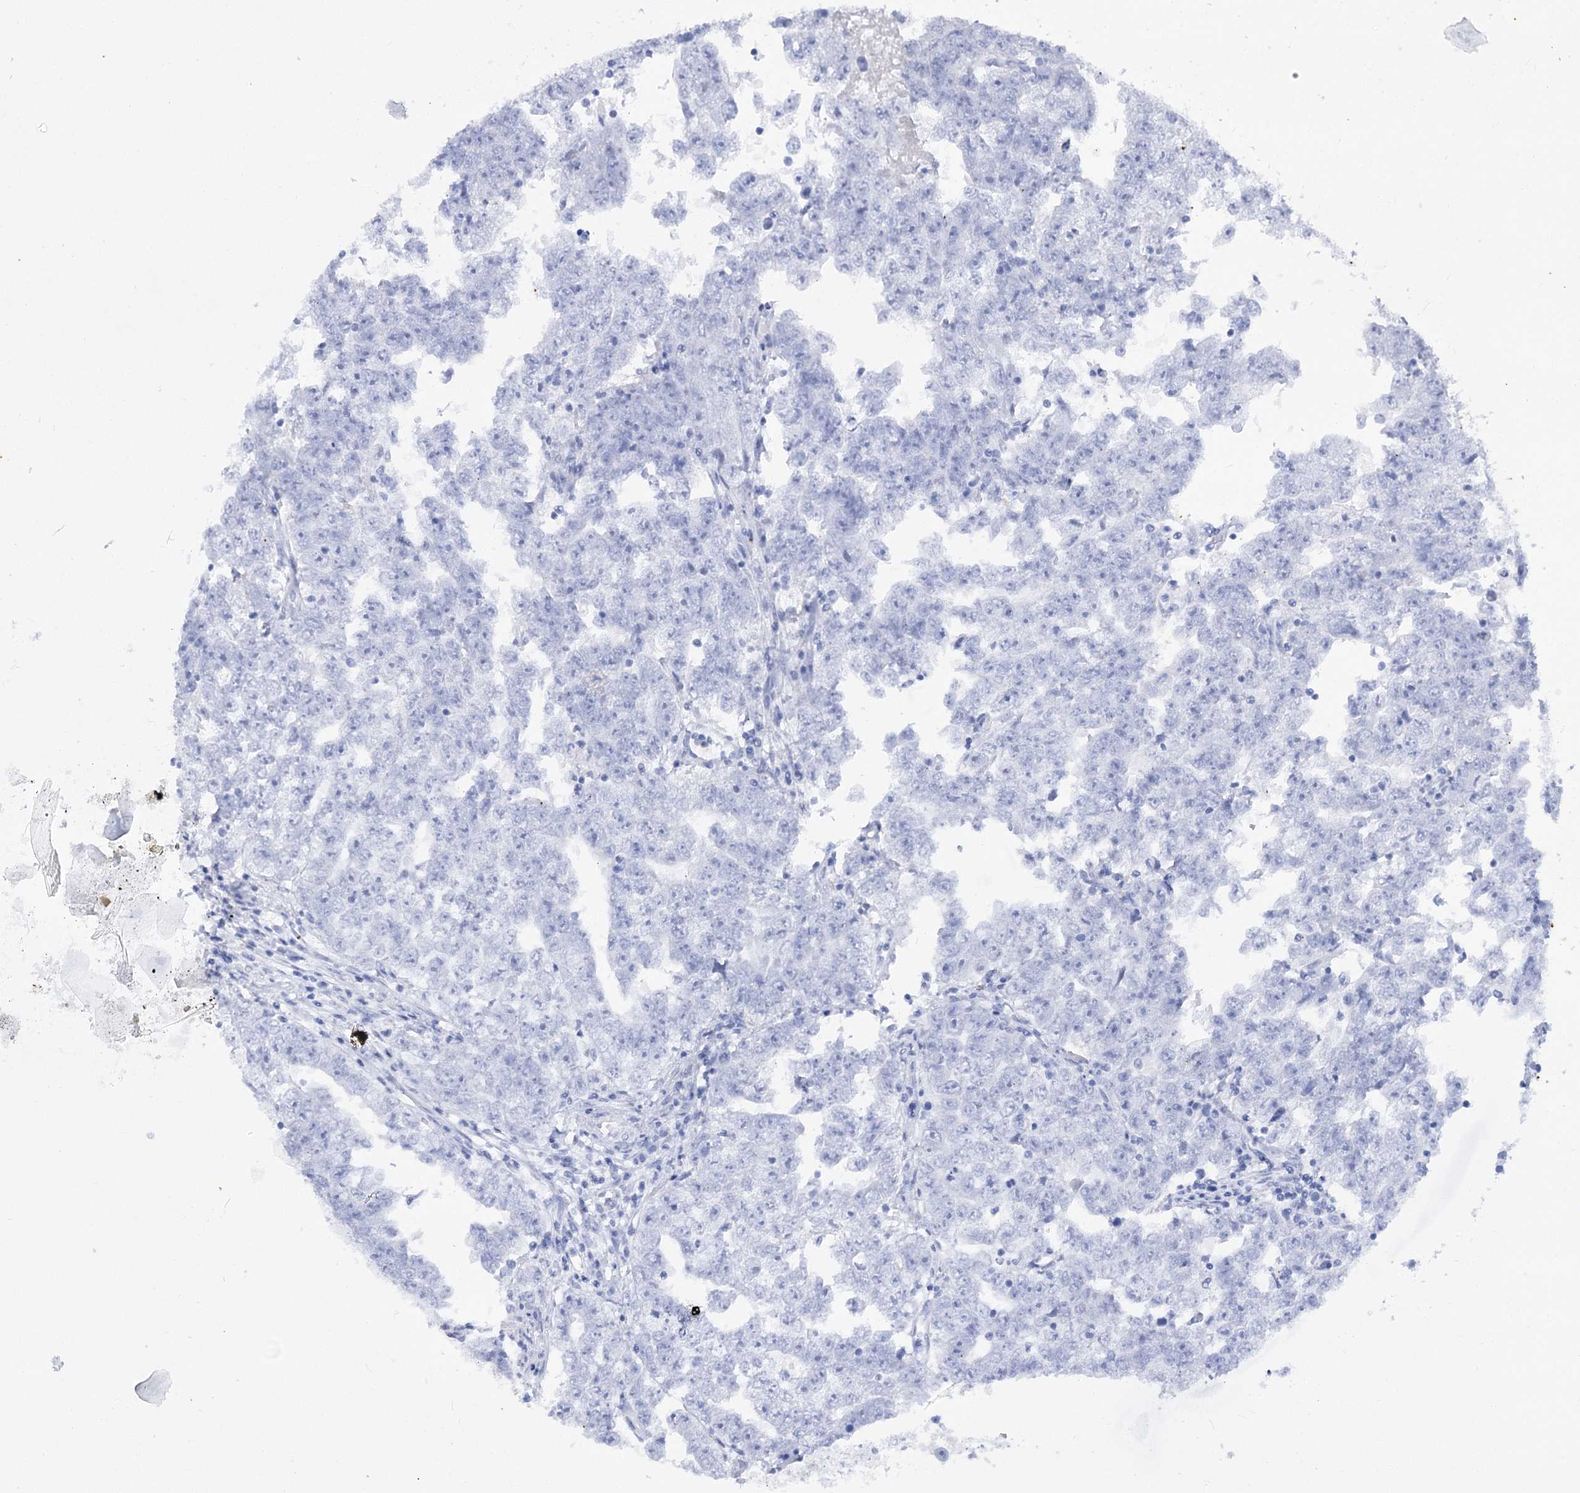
{"staining": {"intensity": "negative", "quantity": "none", "location": "none"}, "tissue": "testis cancer", "cell_type": "Tumor cells", "image_type": "cancer", "snomed": [{"axis": "morphology", "description": "Carcinoma, Embryonal, NOS"}, {"axis": "topography", "description": "Testis"}], "caption": "This is an immunohistochemistry (IHC) image of embryonal carcinoma (testis). There is no staining in tumor cells.", "gene": "SIAE", "patient": {"sex": "male", "age": 25}}